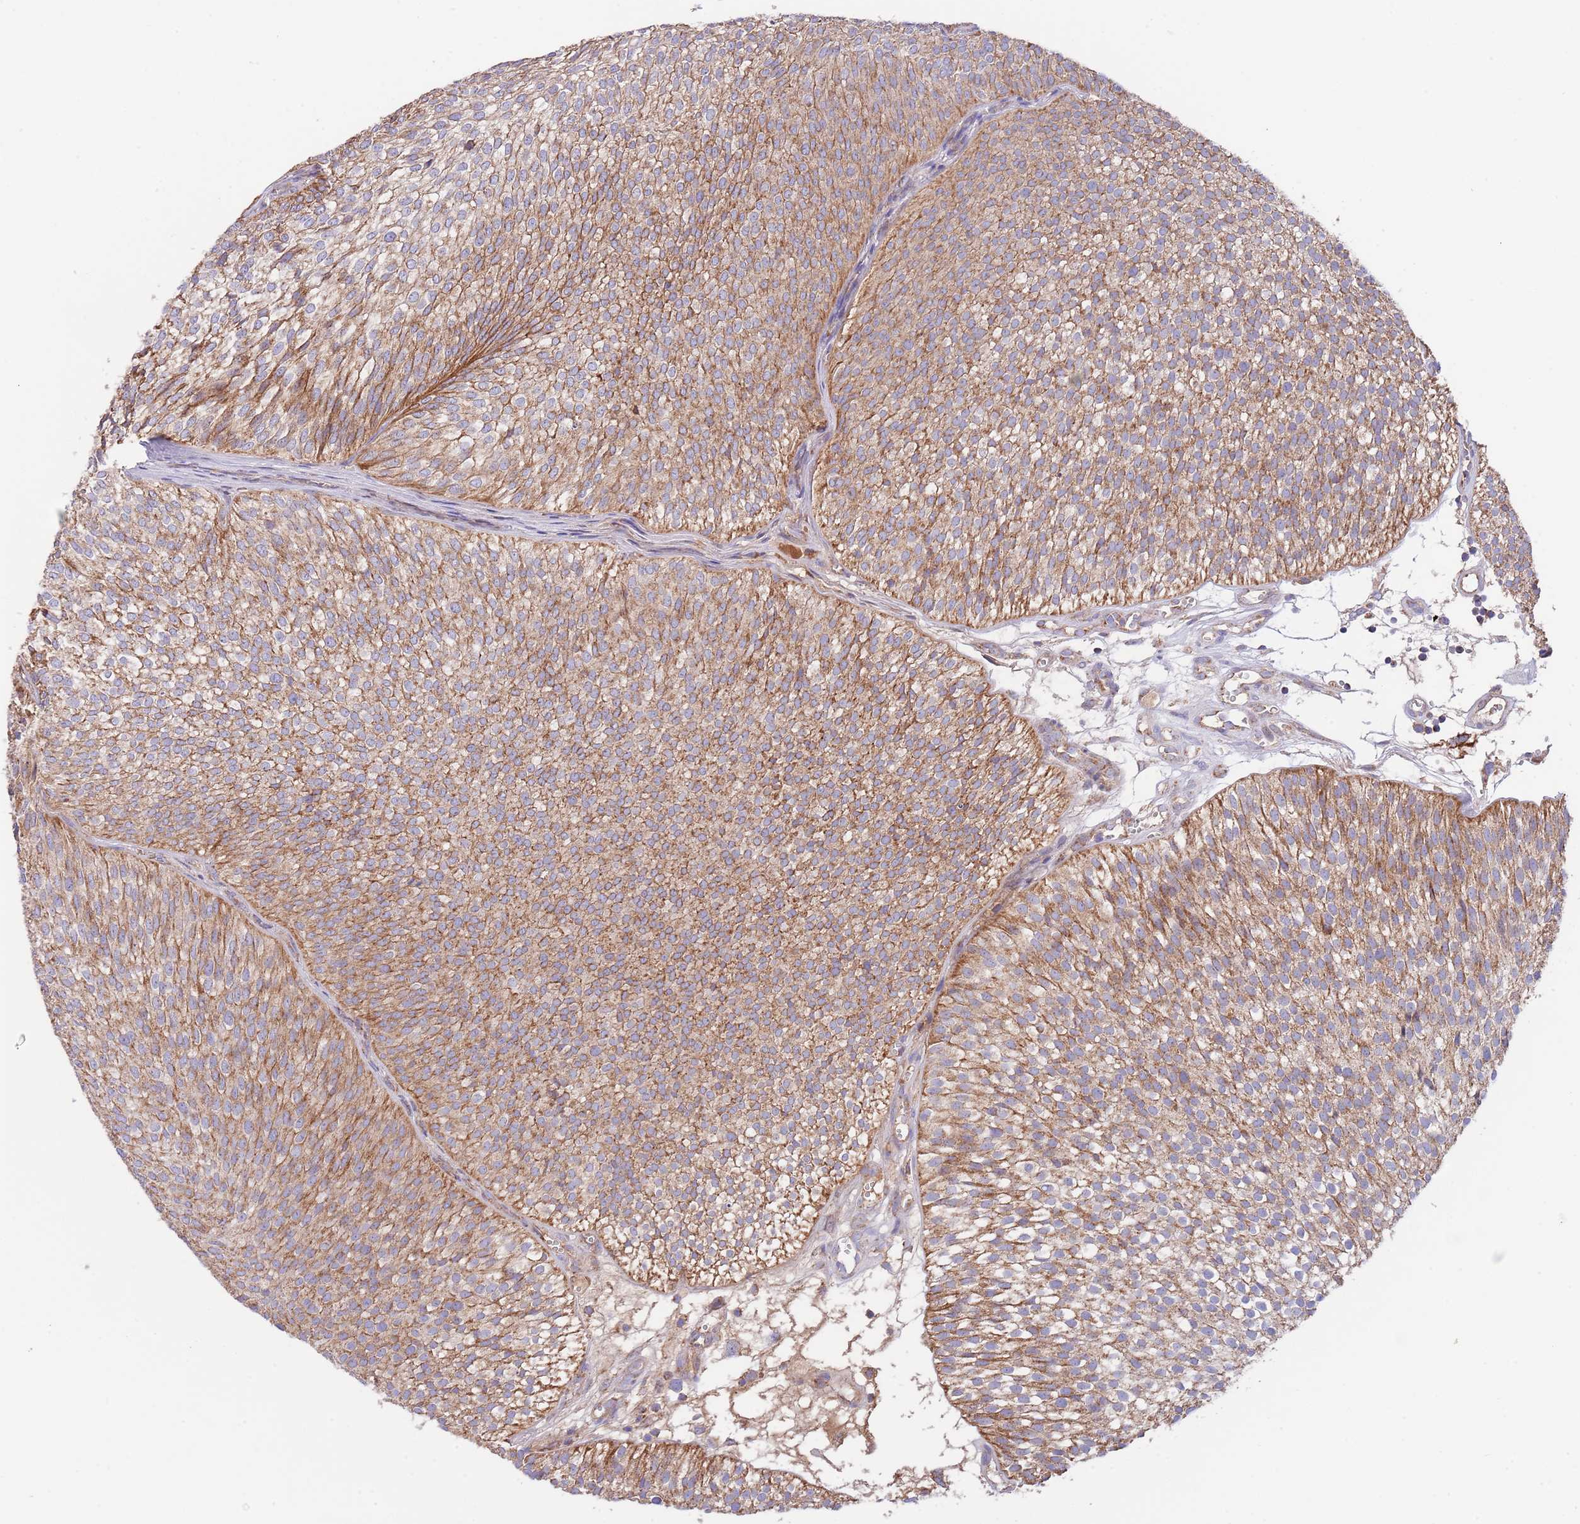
{"staining": {"intensity": "moderate", "quantity": ">75%", "location": "cytoplasmic/membranous"}, "tissue": "urothelial cancer", "cell_type": "Tumor cells", "image_type": "cancer", "snomed": [{"axis": "morphology", "description": "Urothelial carcinoma, Low grade"}, {"axis": "topography", "description": "Urinary bladder"}], "caption": "Low-grade urothelial carcinoma stained for a protein (brown) displays moderate cytoplasmic/membranous positive staining in approximately >75% of tumor cells.", "gene": "DNAJA3", "patient": {"sex": "male", "age": 91}}